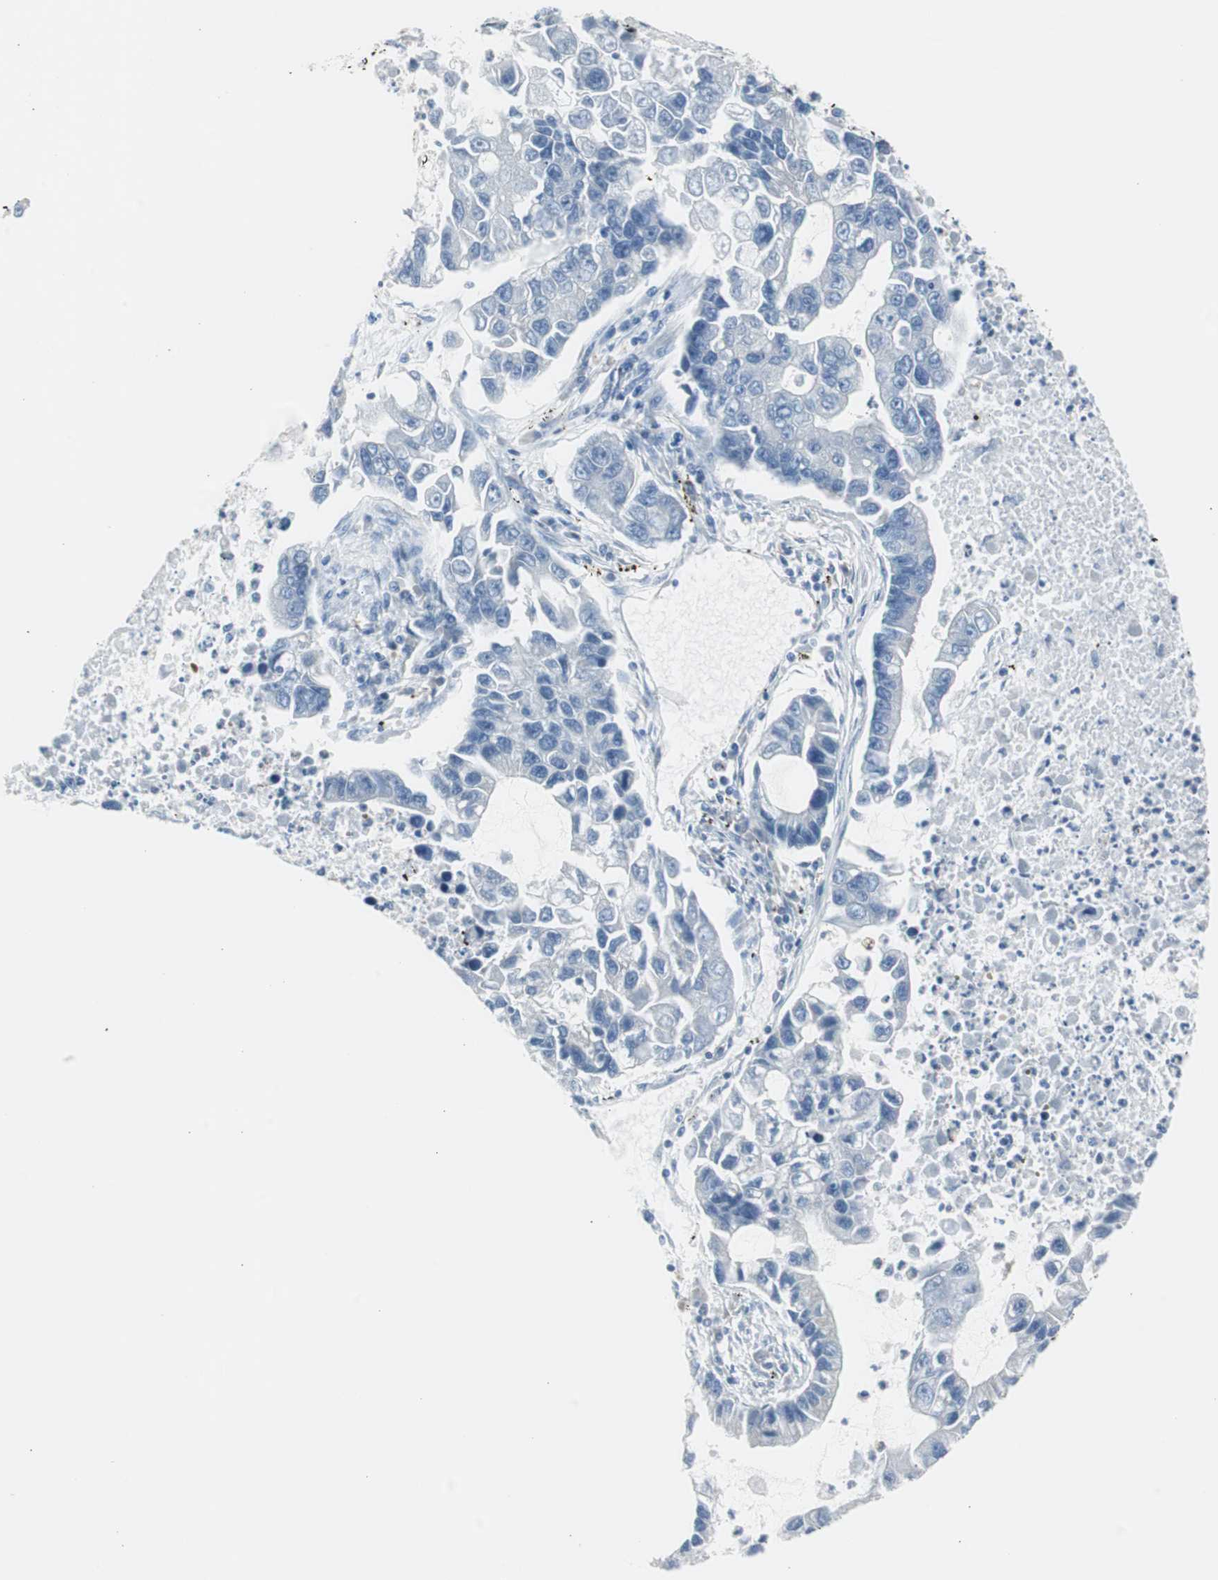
{"staining": {"intensity": "negative", "quantity": "none", "location": "none"}, "tissue": "lung cancer", "cell_type": "Tumor cells", "image_type": "cancer", "snomed": [{"axis": "morphology", "description": "Adenocarcinoma, NOS"}, {"axis": "topography", "description": "Lung"}], "caption": "High power microscopy histopathology image of an IHC histopathology image of lung cancer, revealing no significant expression in tumor cells.", "gene": "RPS12", "patient": {"sex": "female", "age": 51}}